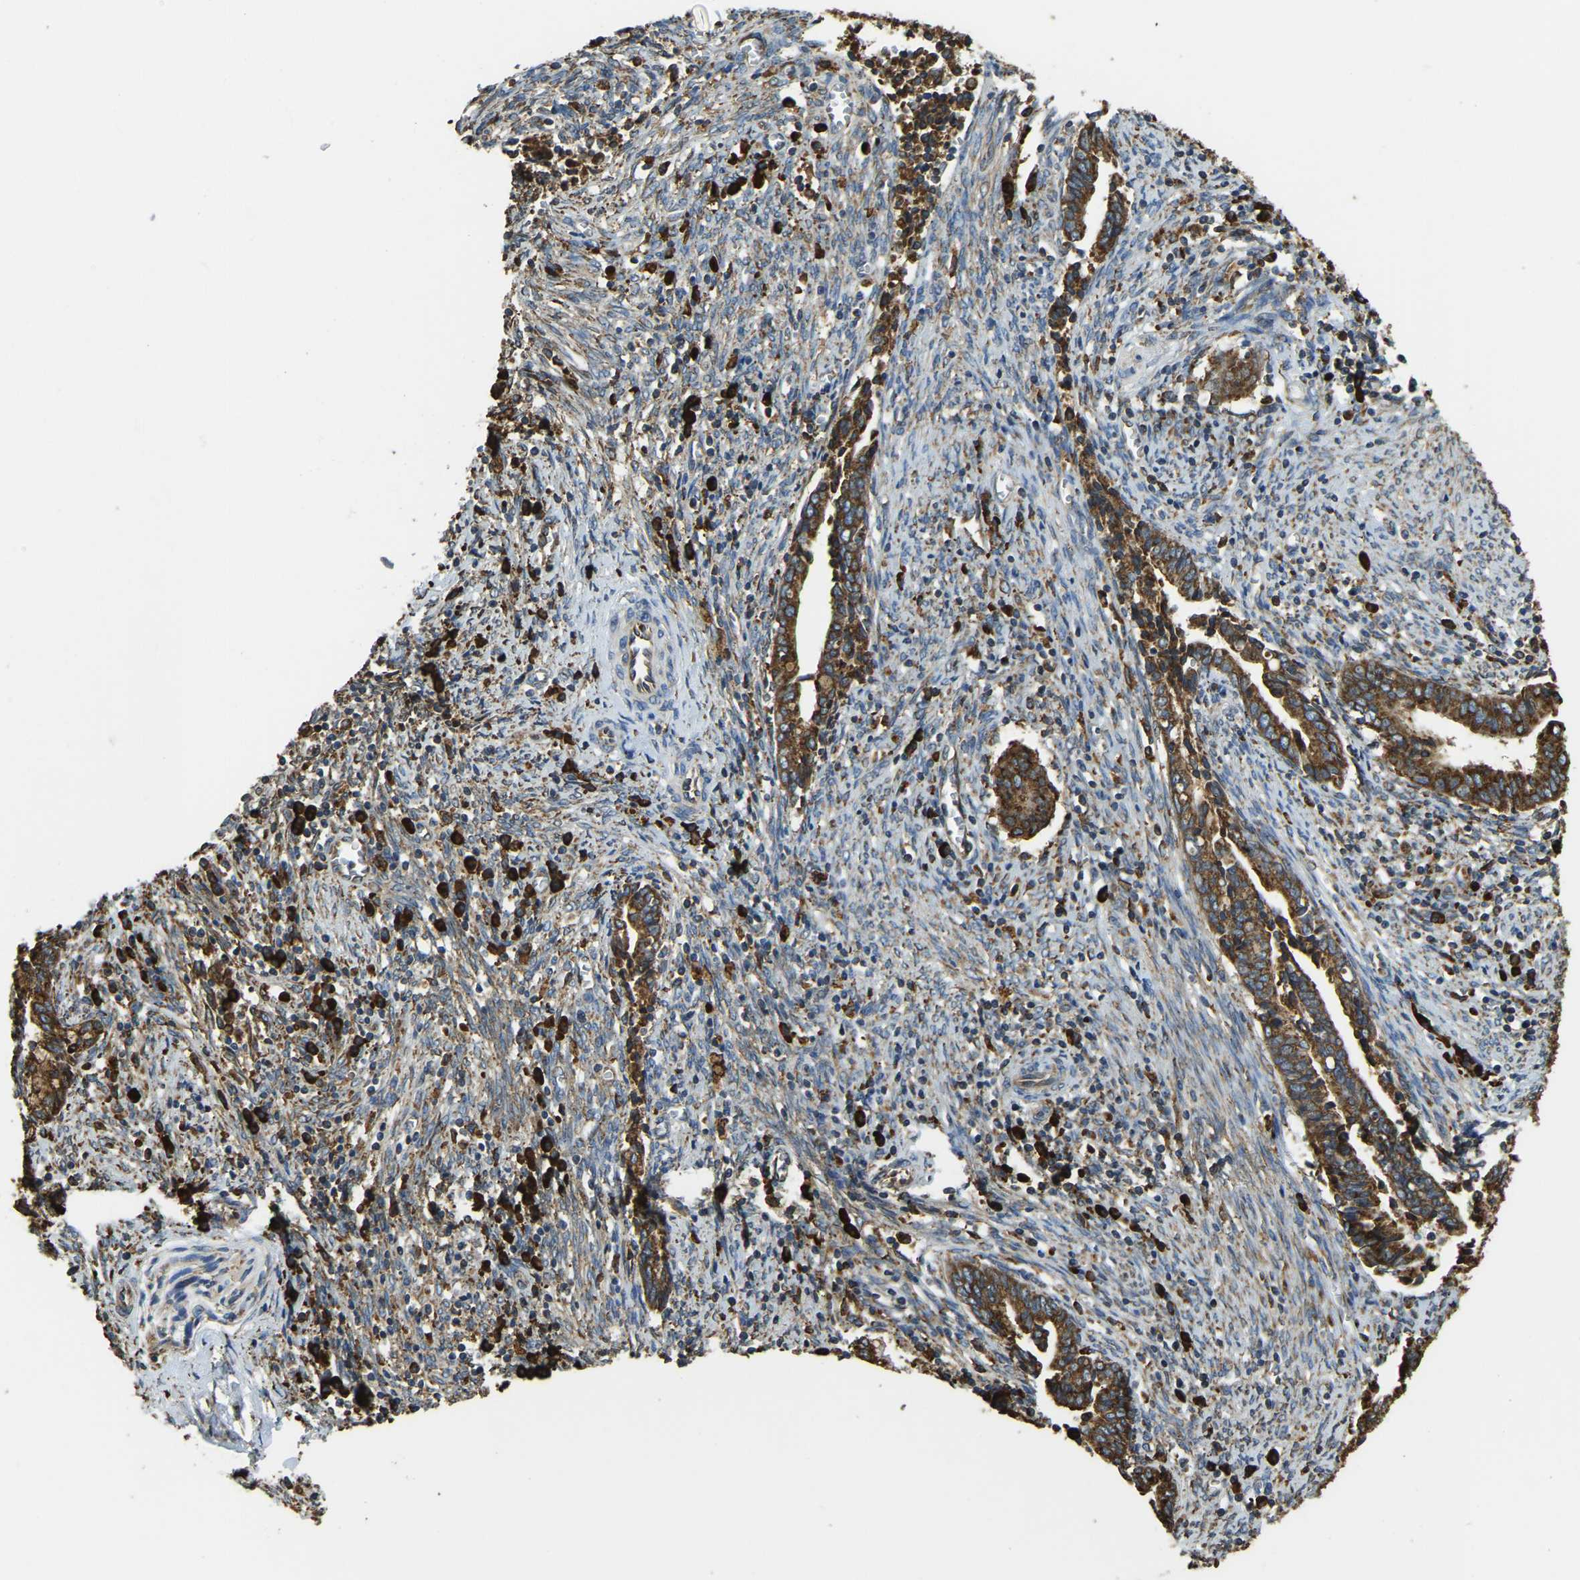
{"staining": {"intensity": "strong", "quantity": ">75%", "location": "cytoplasmic/membranous"}, "tissue": "cervical cancer", "cell_type": "Tumor cells", "image_type": "cancer", "snomed": [{"axis": "morphology", "description": "Adenocarcinoma, NOS"}, {"axis": "topography", "description": "Cervix"}], "caption": "A high-resolution image shows IHC staining of cervical cancer, which reveals strong cytoplasmic/membranous staining in about >75% of tumor cells.", "gene": "RNF115", "patient": {"sex": "female", "age": 44}}